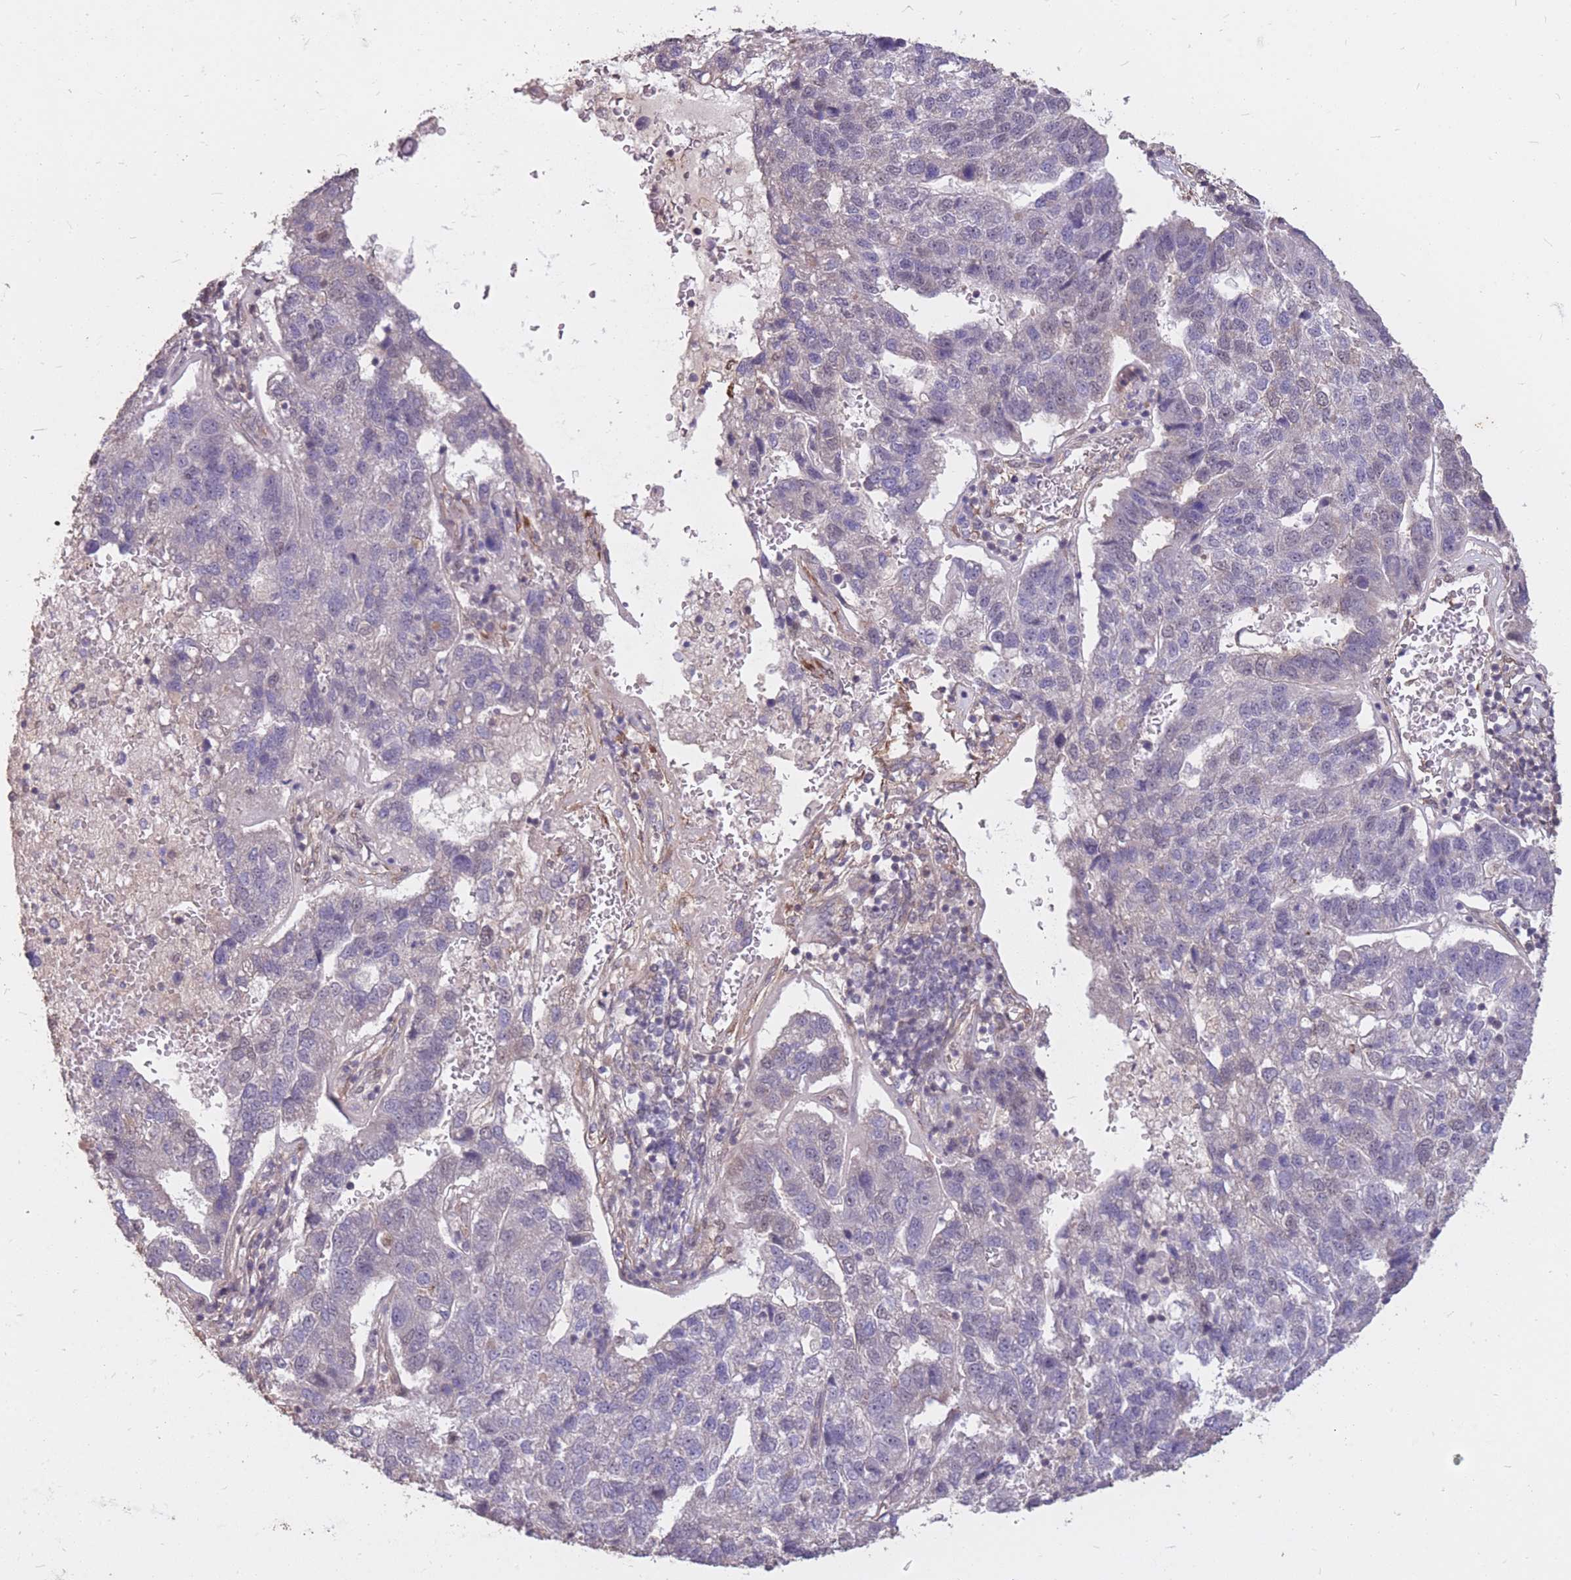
{"staining": {"intensity": "negative", "quantity": "none", "location": "none"}, "tissue": "pancreatic cancer", "cell_type": "Tumor cells", "image_type": "cancer", "snomed": [{"axis": "morphology", "description": "Adenocarcinoma, NOS"}, {"axis": "topography", "description": "Pancreas"}], "caption": "Pancreatic cancer was stained to show a protein in brown. There is no significant staining in tumor cells.", "gene": "DYNC1LI2", "patient": {"sex": "female", "age": 61}}